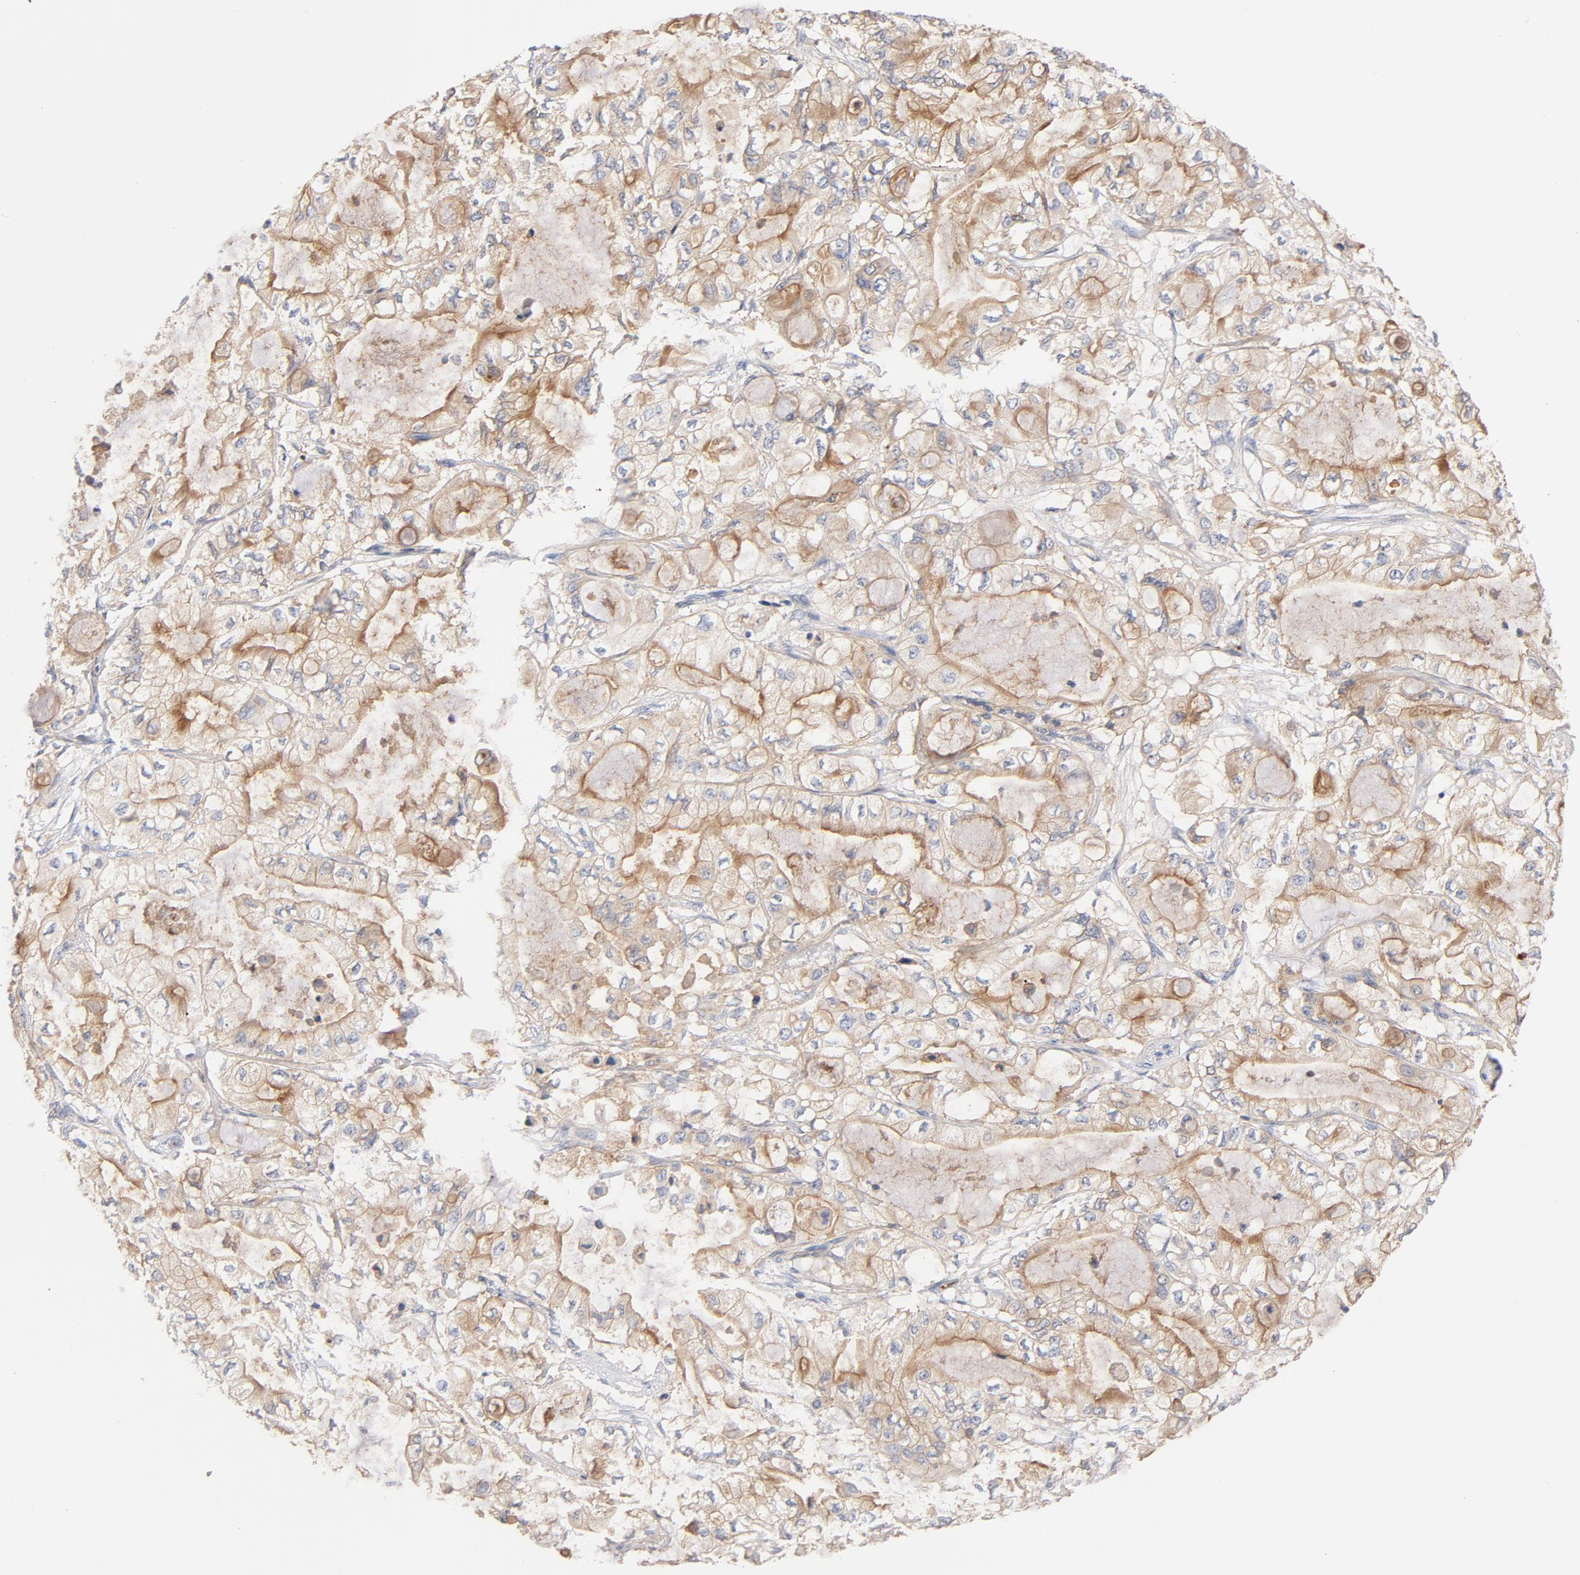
{"staining": {"intensity": "weak", "quantity": ">75%", "location": "cytoplasmic/membranous"}, "tissue": "pancreatic cancer", "cell_type": "Tumor cells", "image_type": "cancer", "snomed": [{"axis": "morphology", "description": "Adenocarcinoma, NOS"}, {"axis": "topography", "description": "Pancreas"}], "caption": "A histopathology image of pancreatic cancer (adenocarcinoma) stained for a protein reveals weak cytoplasmic/membranous brown staining in tumor cells.", "gene": "SRC", "patient": {"sex": "male", "age": 79}}